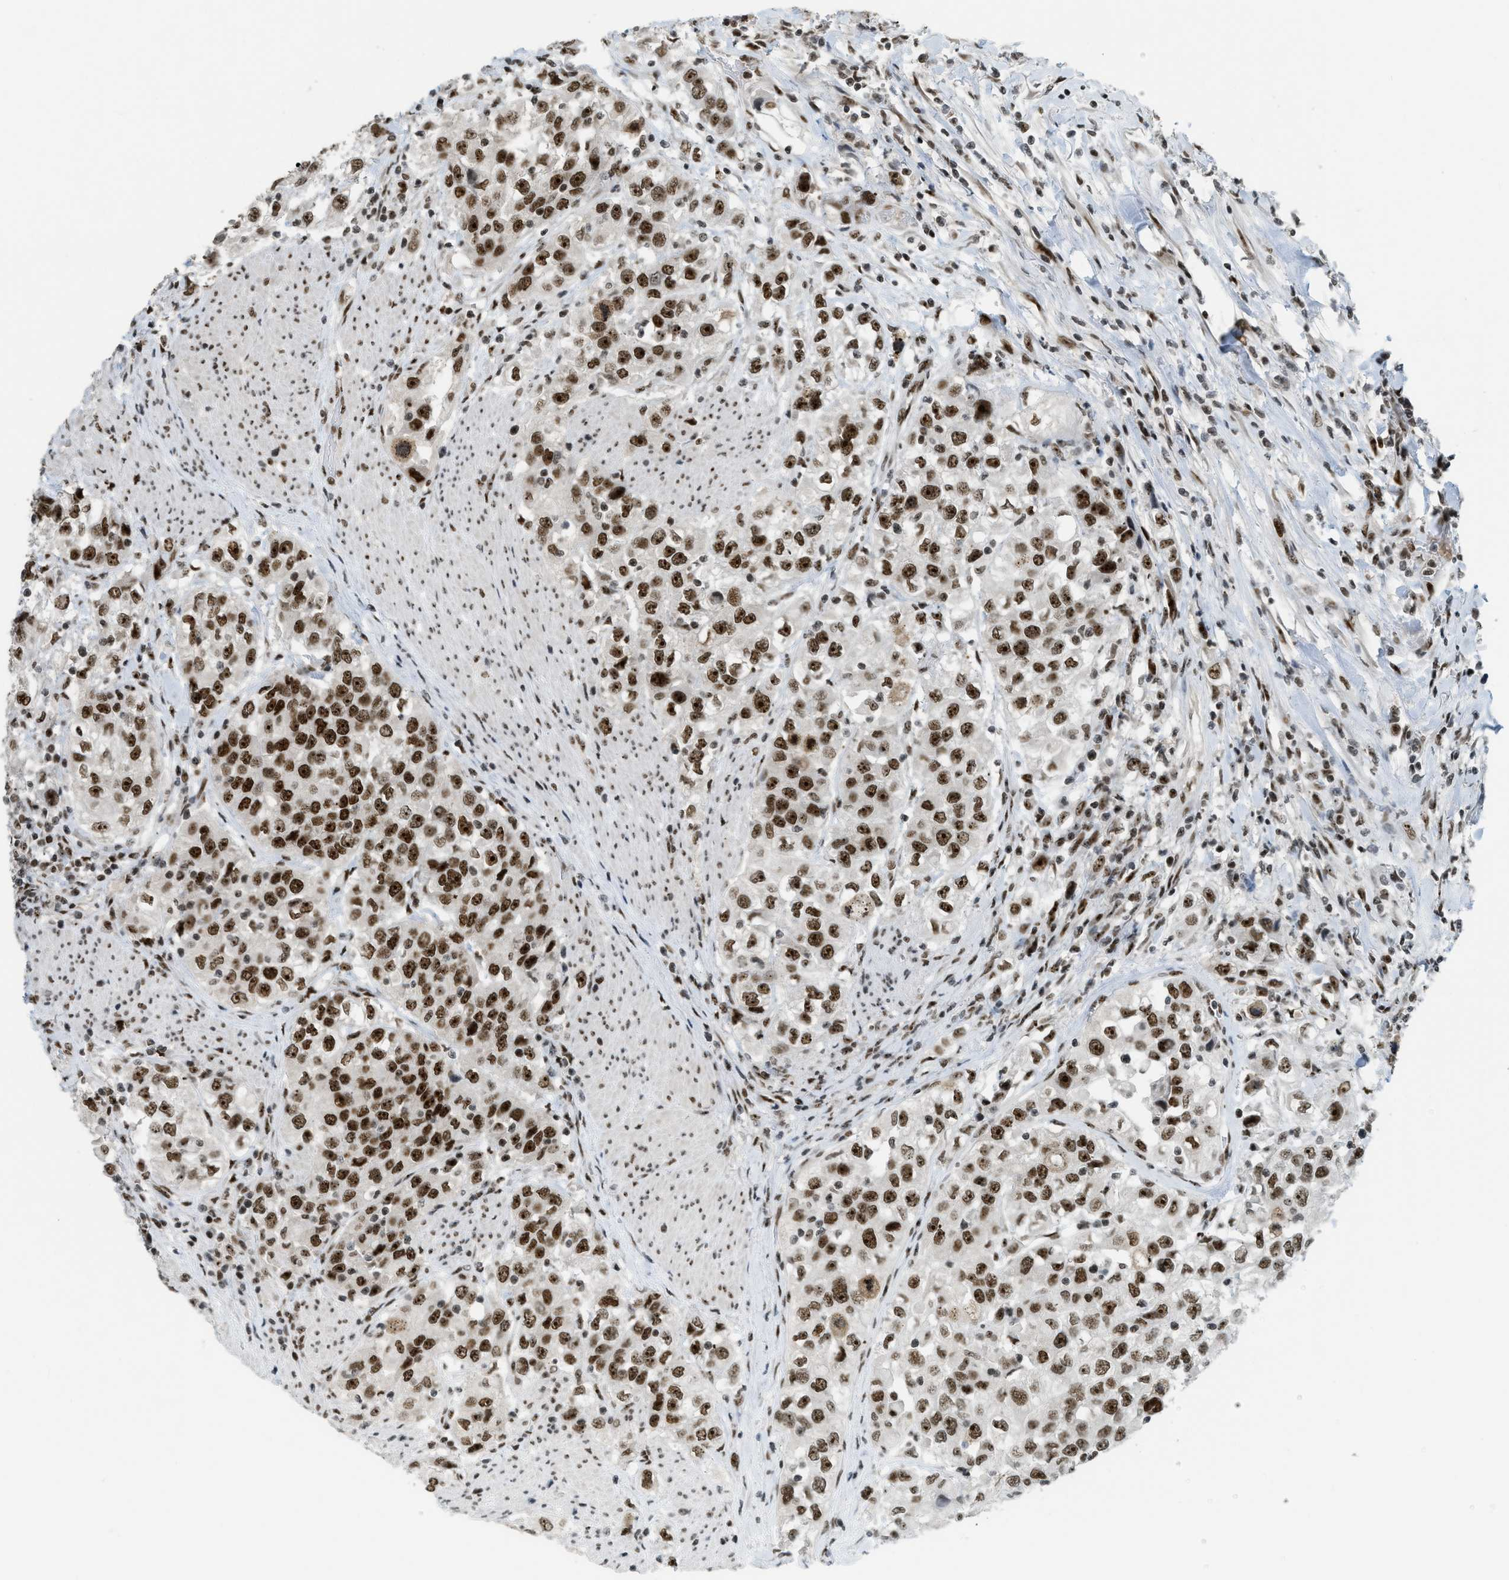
{"staining": {"intensity": "strong", "quantity": ">75%", "location": "nuclear"}, "tissue": "urothelial cancer", "cell_type": "Tumor cells", "image_type": "cancer", "snomed": [{"axis": "morphology", "description": "Urothelial carcinoma, High grade"}, {"axis": "topography", "description": "Urinary bladder"}], "caption": "High-power microscopy captured an immunohistochemistry (IHC) image of urothelial cancer, revealing strong nuclear expression in approximately >75% of tumor cells.", "gene": "URB1", "patient": {"sex": "female", "age": 80}}